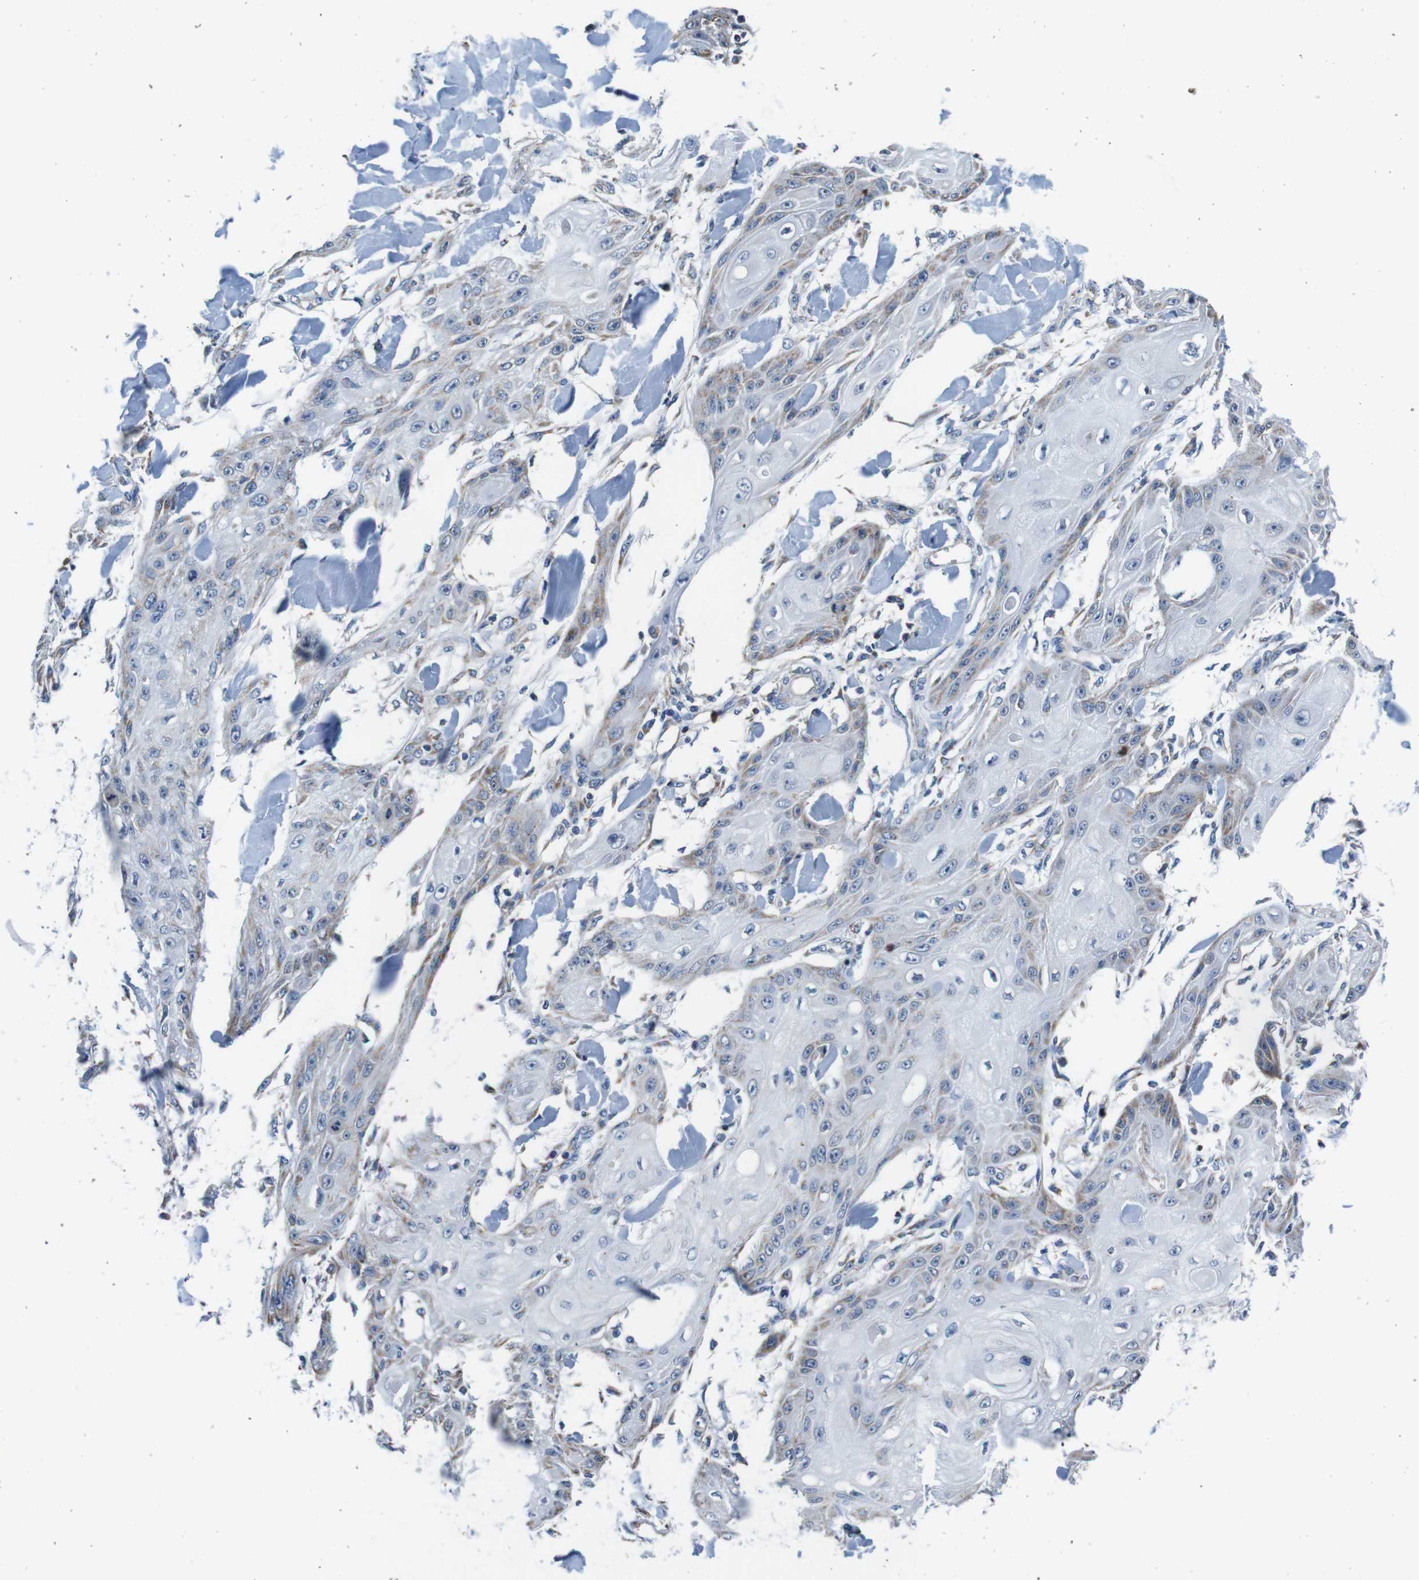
{"staining": {"intensity": "weak", "quantity": "<25%", "location": "cytoplasmic/membranous"}, "tissue": "skin cancer", "cell_type": "Tumor cells", "image_type": "cancer", "snomed": [{"axis": "morphology", "description": "Squamous cell carcinoma, NOS"}, {"axis": "topography", "description": "Skin"}], "caption": "This is a image of IHC staining of skin squamous cell carcinoma, which shows no positivity in tumor cells. (DAB (3,3'-diaminobenzidine) IHC, high magnification).", "gene": "LRP4", "patient": {"sex": "male", "age": 74}}